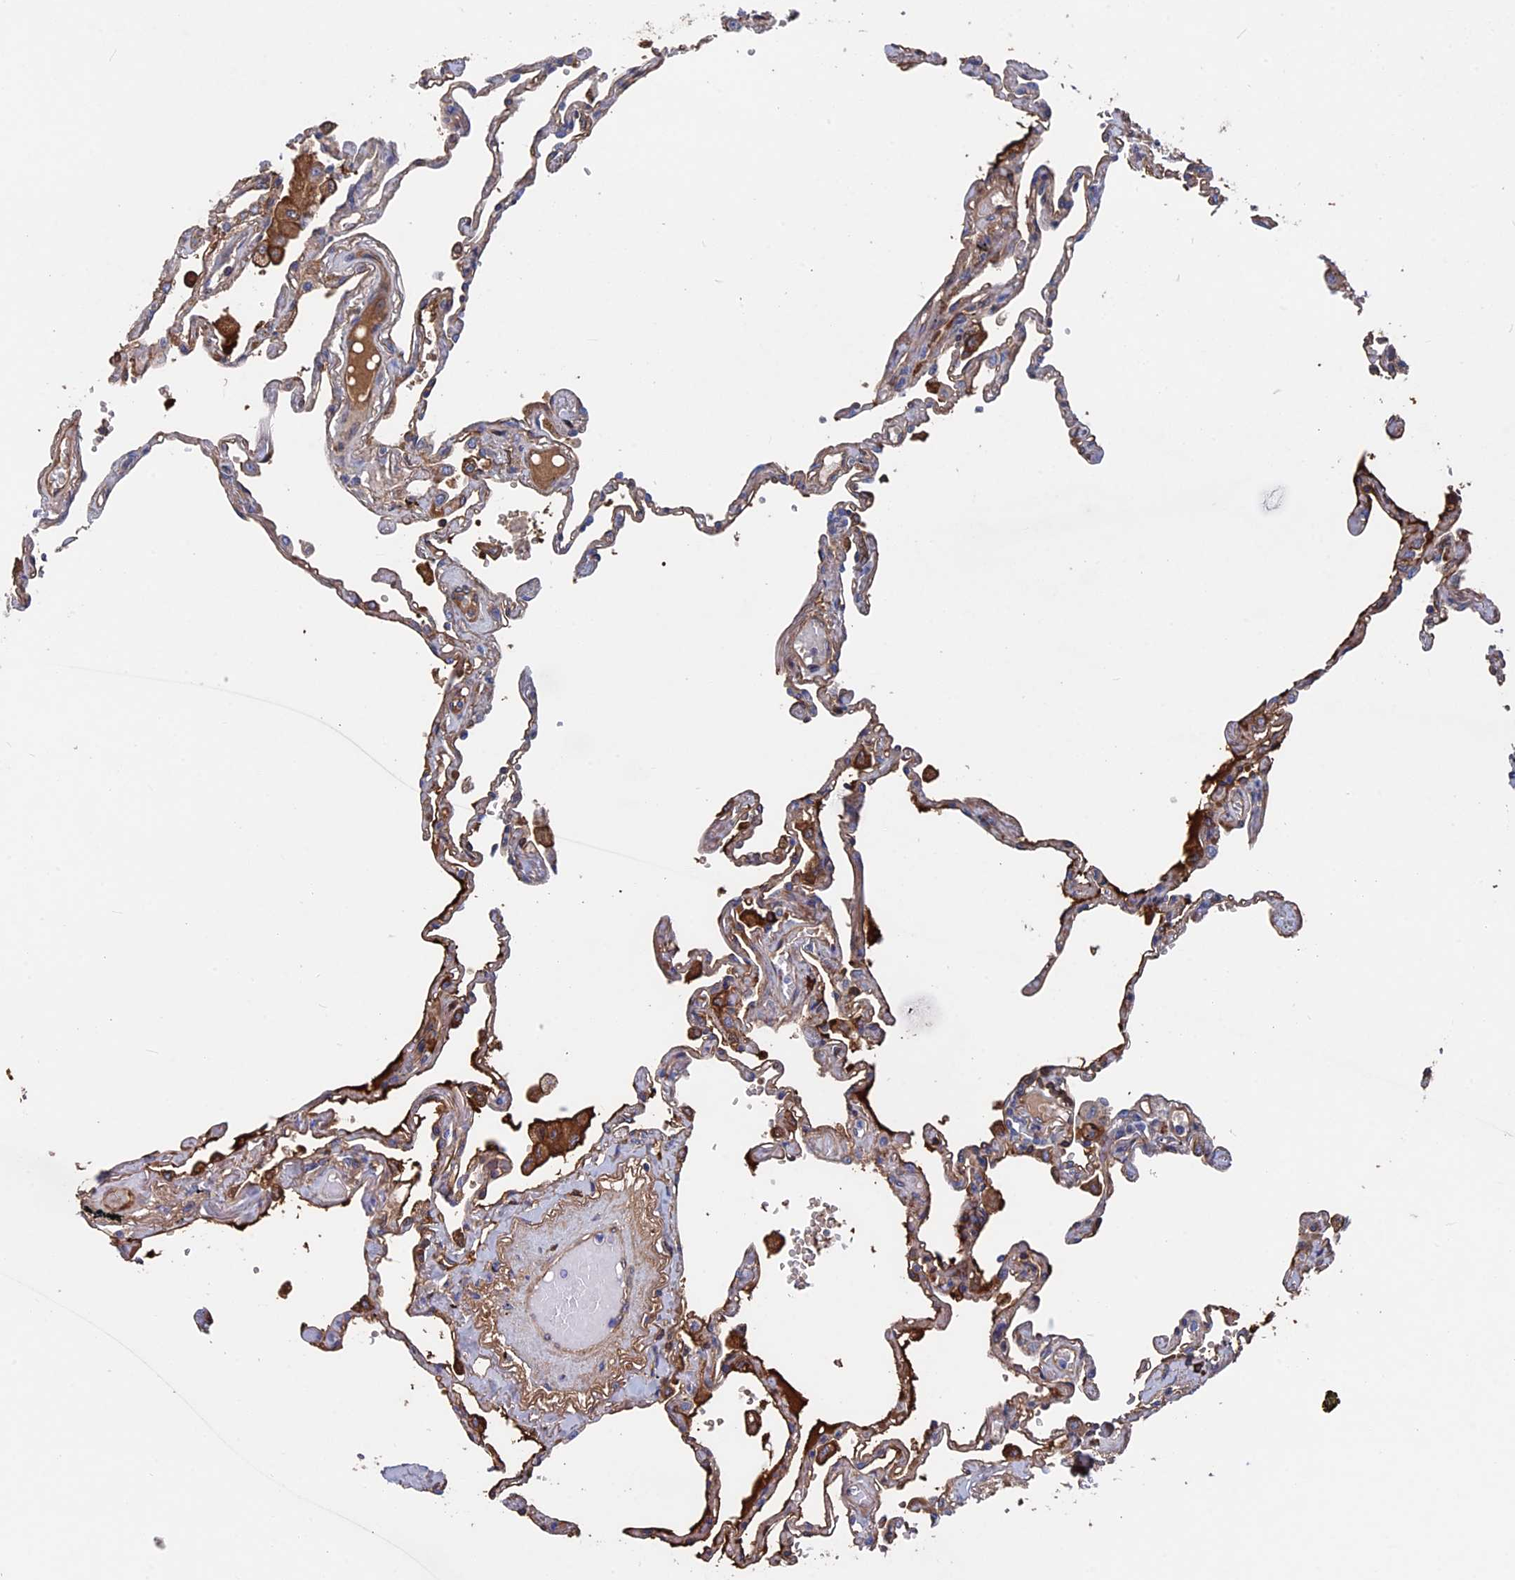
{"staining": {"intensity": "moderate", "quantity": ">75%", "location": "cytoplasmic/membranous"}, "tissue": "lung", "cell_type": "Alveolar cells", "image_type": "normal", "snomed": [{"axis": "morphology", "description": "Normal tissue, NOS"}, {"axis": "topography", "description": "Lung"}], "caption": "Immunohistochemistry (IHC) of normal human lung reveals medium levels of moderate cytoplasmic/membranous positivity in approximately >75% of alveolar cells. Nuclei are stained in blue.", "gene": "RPUSD1", "patient": {"sex": "female", "age": 67}}